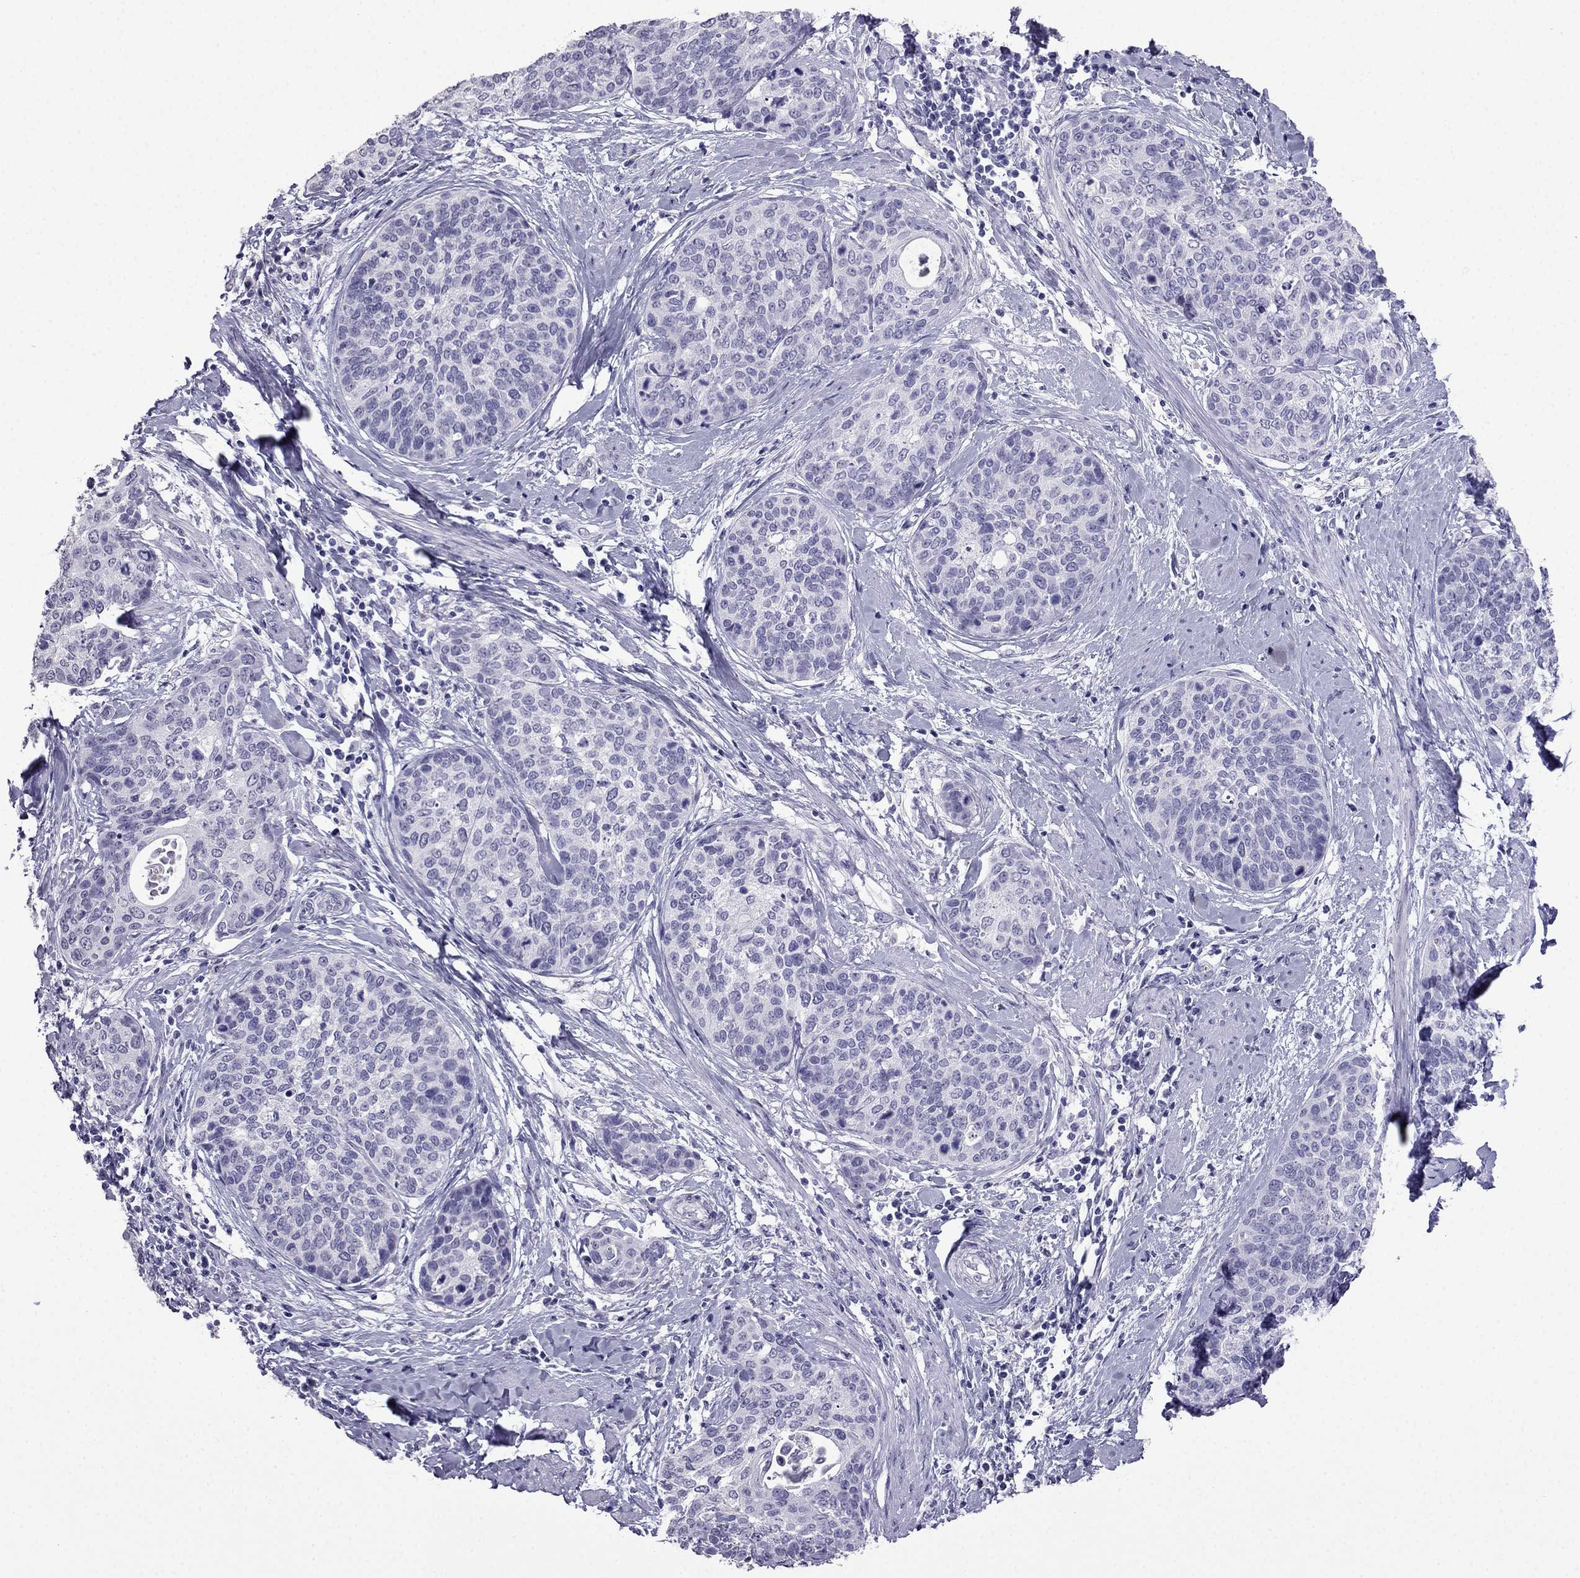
{"staining": {"intensity": "negative", "quantity": "none", "location": "none"}, "tissue": "cervical cancer", "cell_type": "Tumor cells", "image_type": "cancer", "snomed": [{"axis": "morphology", "description": "Squamous cell carcinoma, NOS"}, {"axis": "topography", "description": "Cervix"}], "caption": "An image of human cervical cancer (squamous cell carcinoma) is negative for staining in tumor cells. (DAB (3,3'-diaminobenzidine) immunohistochemistry, high magnification).", "gene": "CDHR4", "patient": {"sex": "female", "age": 69}}